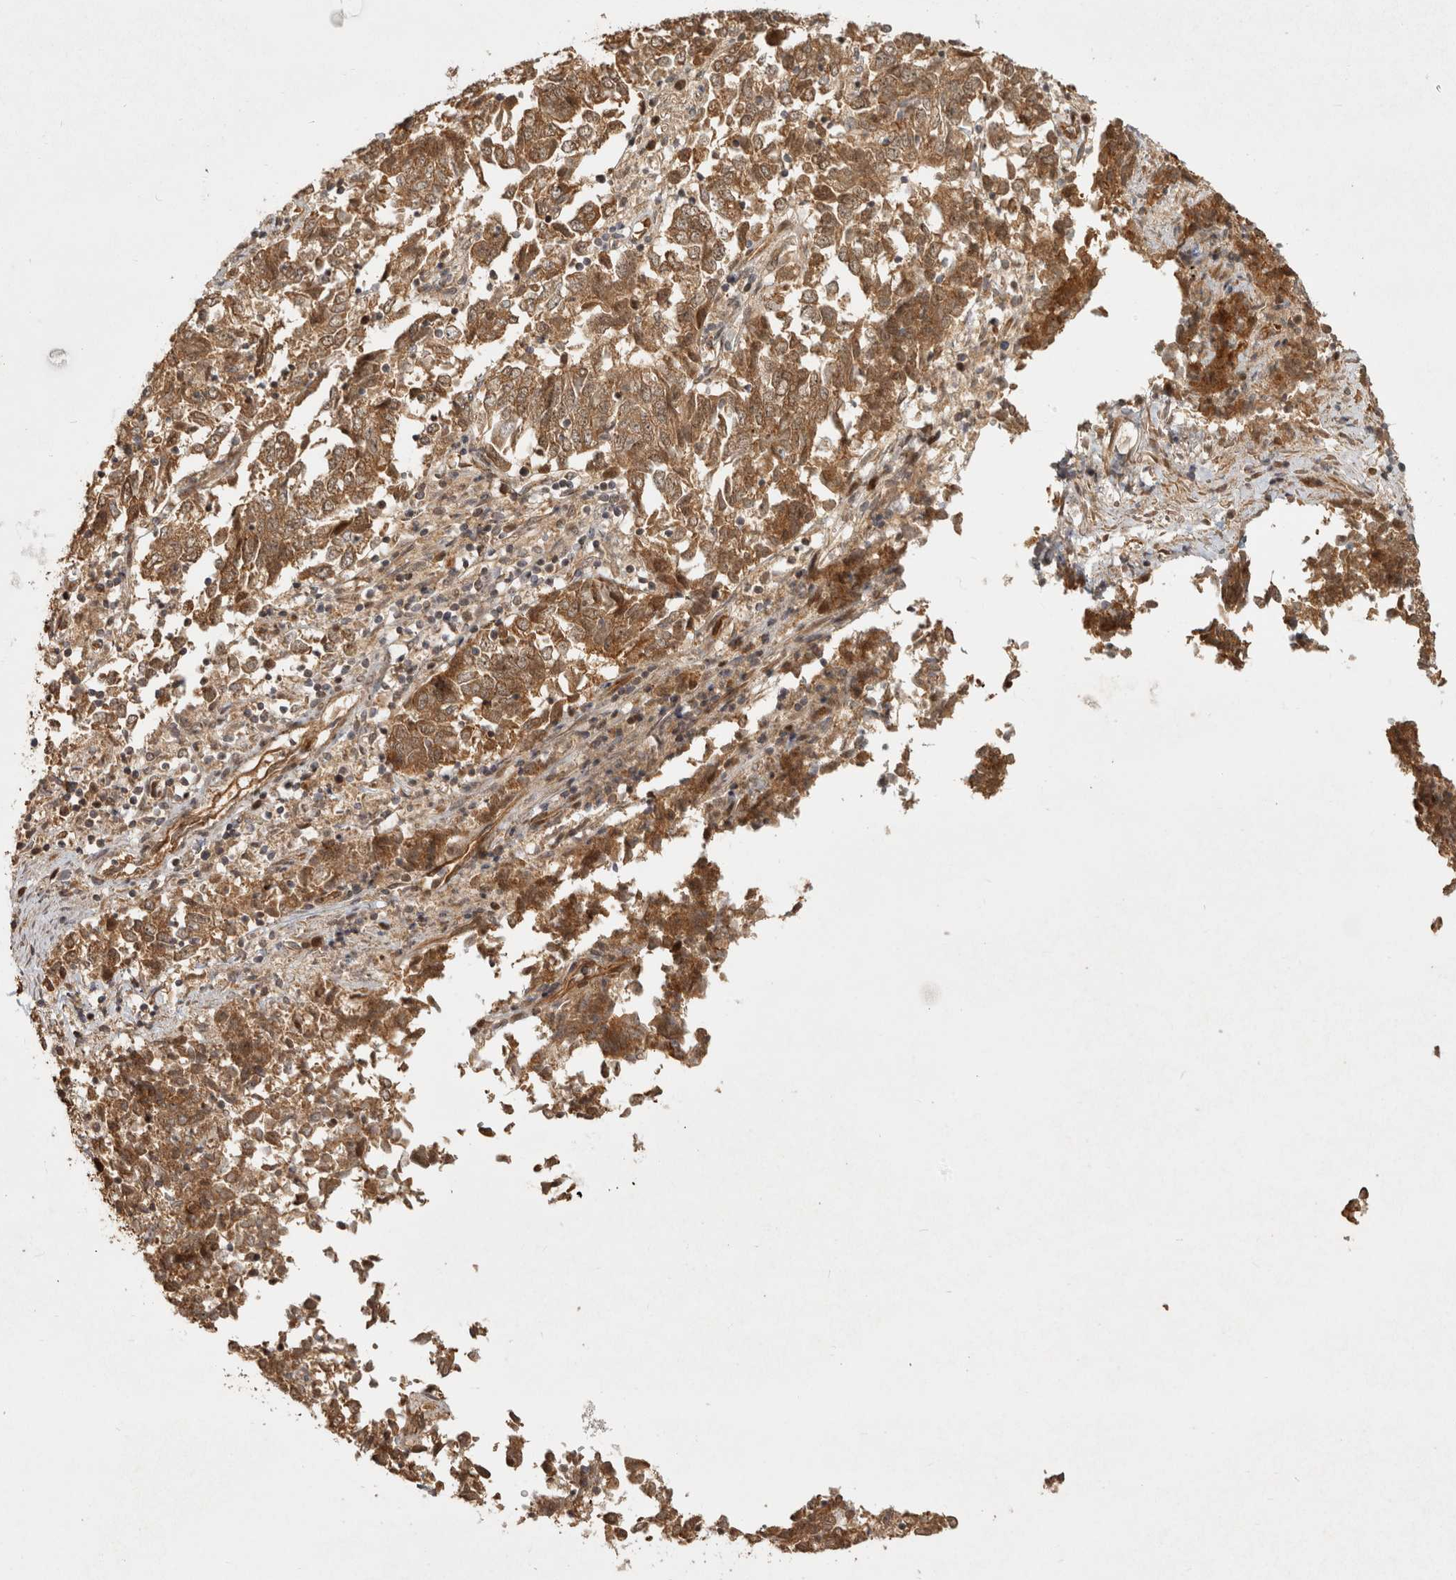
{"staining": {"intensity": "moderate", "quantity": ">75%", "location": "cytoplasmic/membranous"}, "tissue": "endometrial cancer", "cell_type": "Tumor cells", "image_type": "cancer", "snomed": [{"axis": "morphology", "description": "Adenocarcinoma, NOS"}, {"axis": "topography", "description": "Endometrium"}], "caption": "Protein expression by immunohistochemistry displays moderate cytoplasmic/membranous staining in about >75% of tumor cells in endometrial cancer (adenocarcinoma).", "gene": "CAMSAP2", "patient": {"sex": "female", "age": 80}}